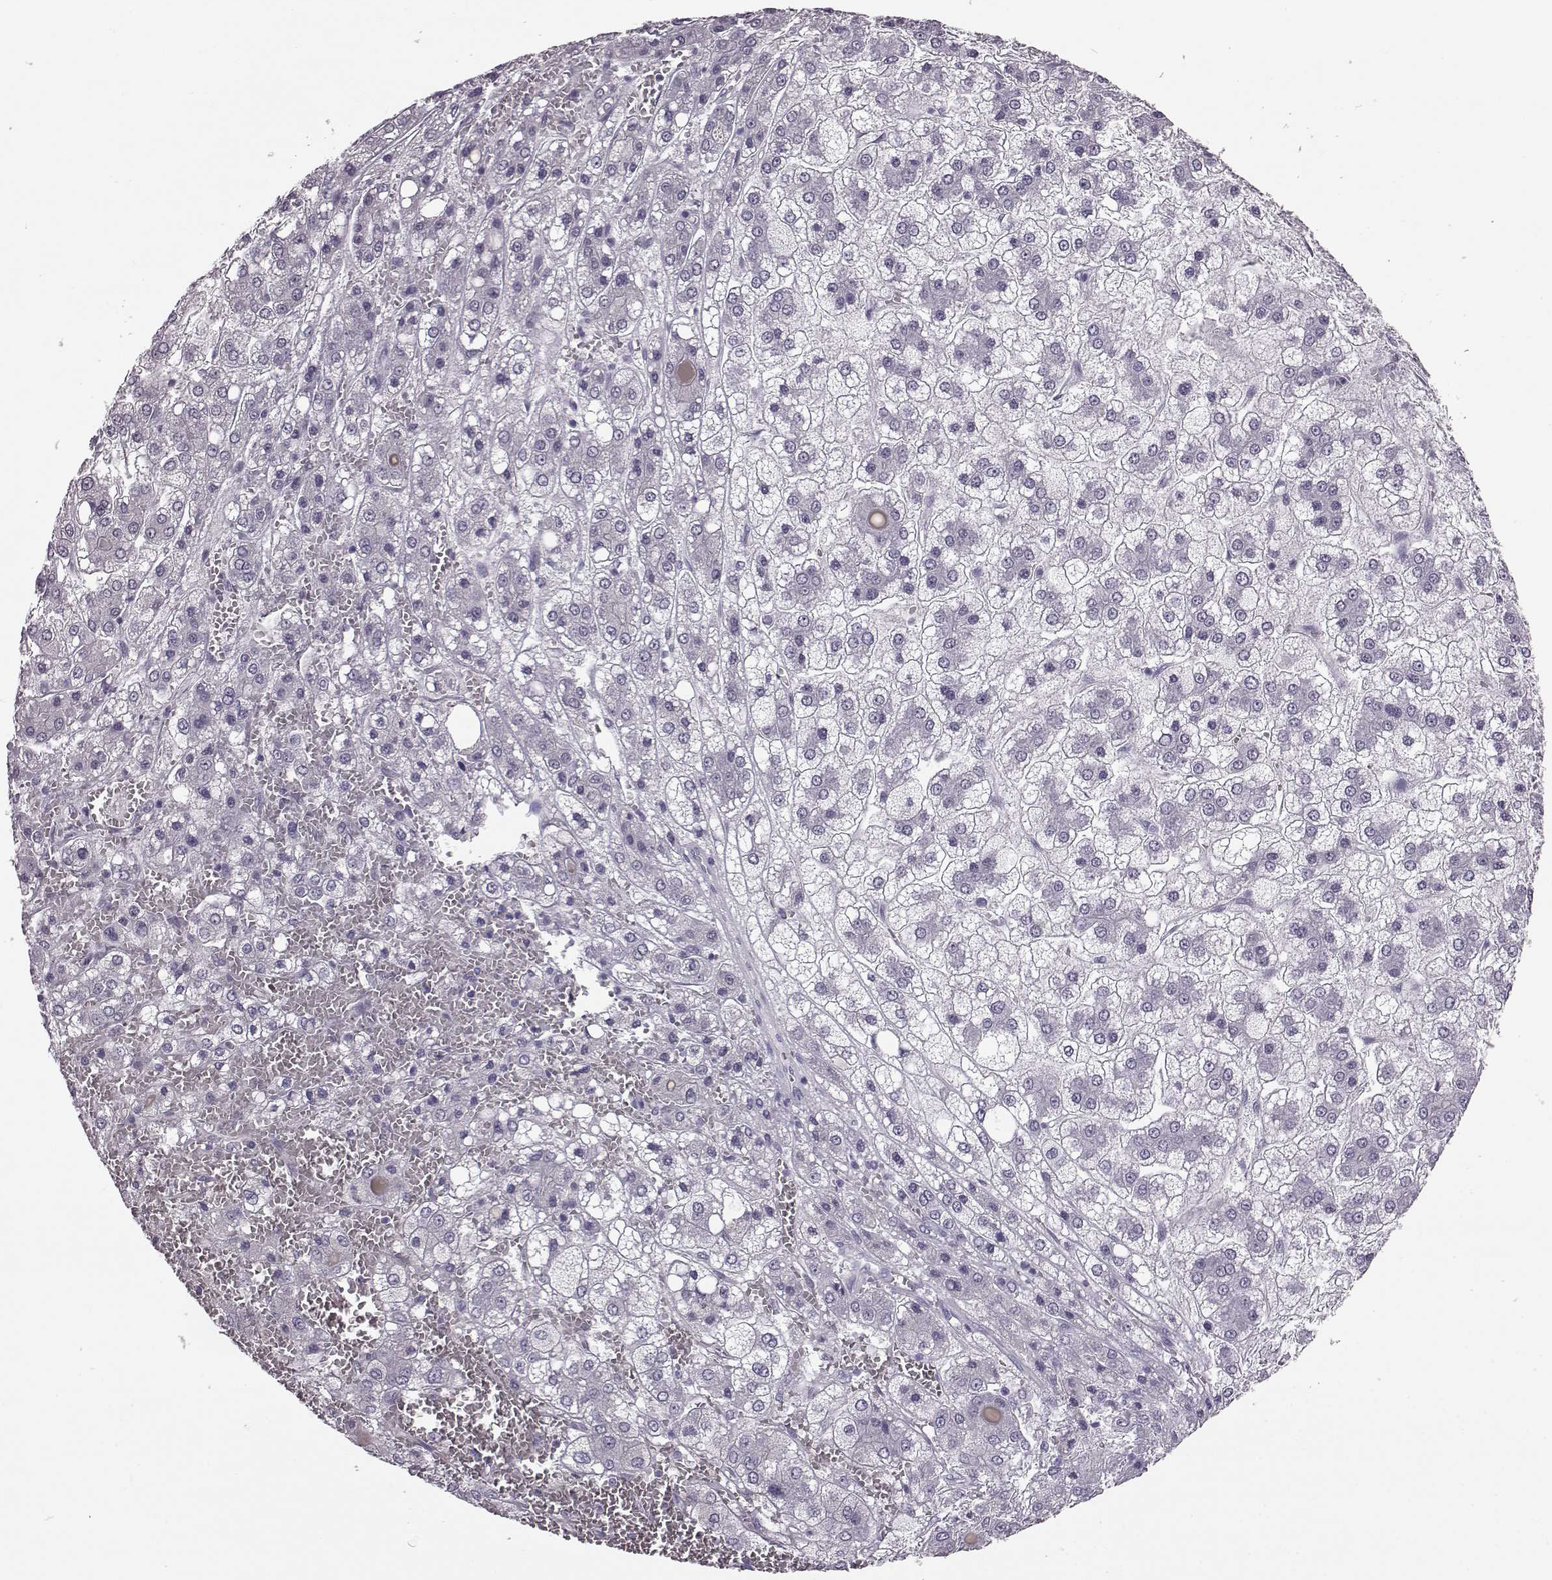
{"staining": {"intensity": "negative", "quantity": "none", "location": "none"}, "tissue": "liver cancer", "cell_type": "Tumor cells", "image_type": "cancer", "snomed": [{"axis": "morphology", "description": "Carcinoma, Hepatocellular, NOS"}, {"axis": "topography", "description": "Liver"}], "caption": "IHC of human liver cancer shows no positivity in tumor cells.", "gene": "JSRP1", "patient": {"sex": "male", "age": 73}}